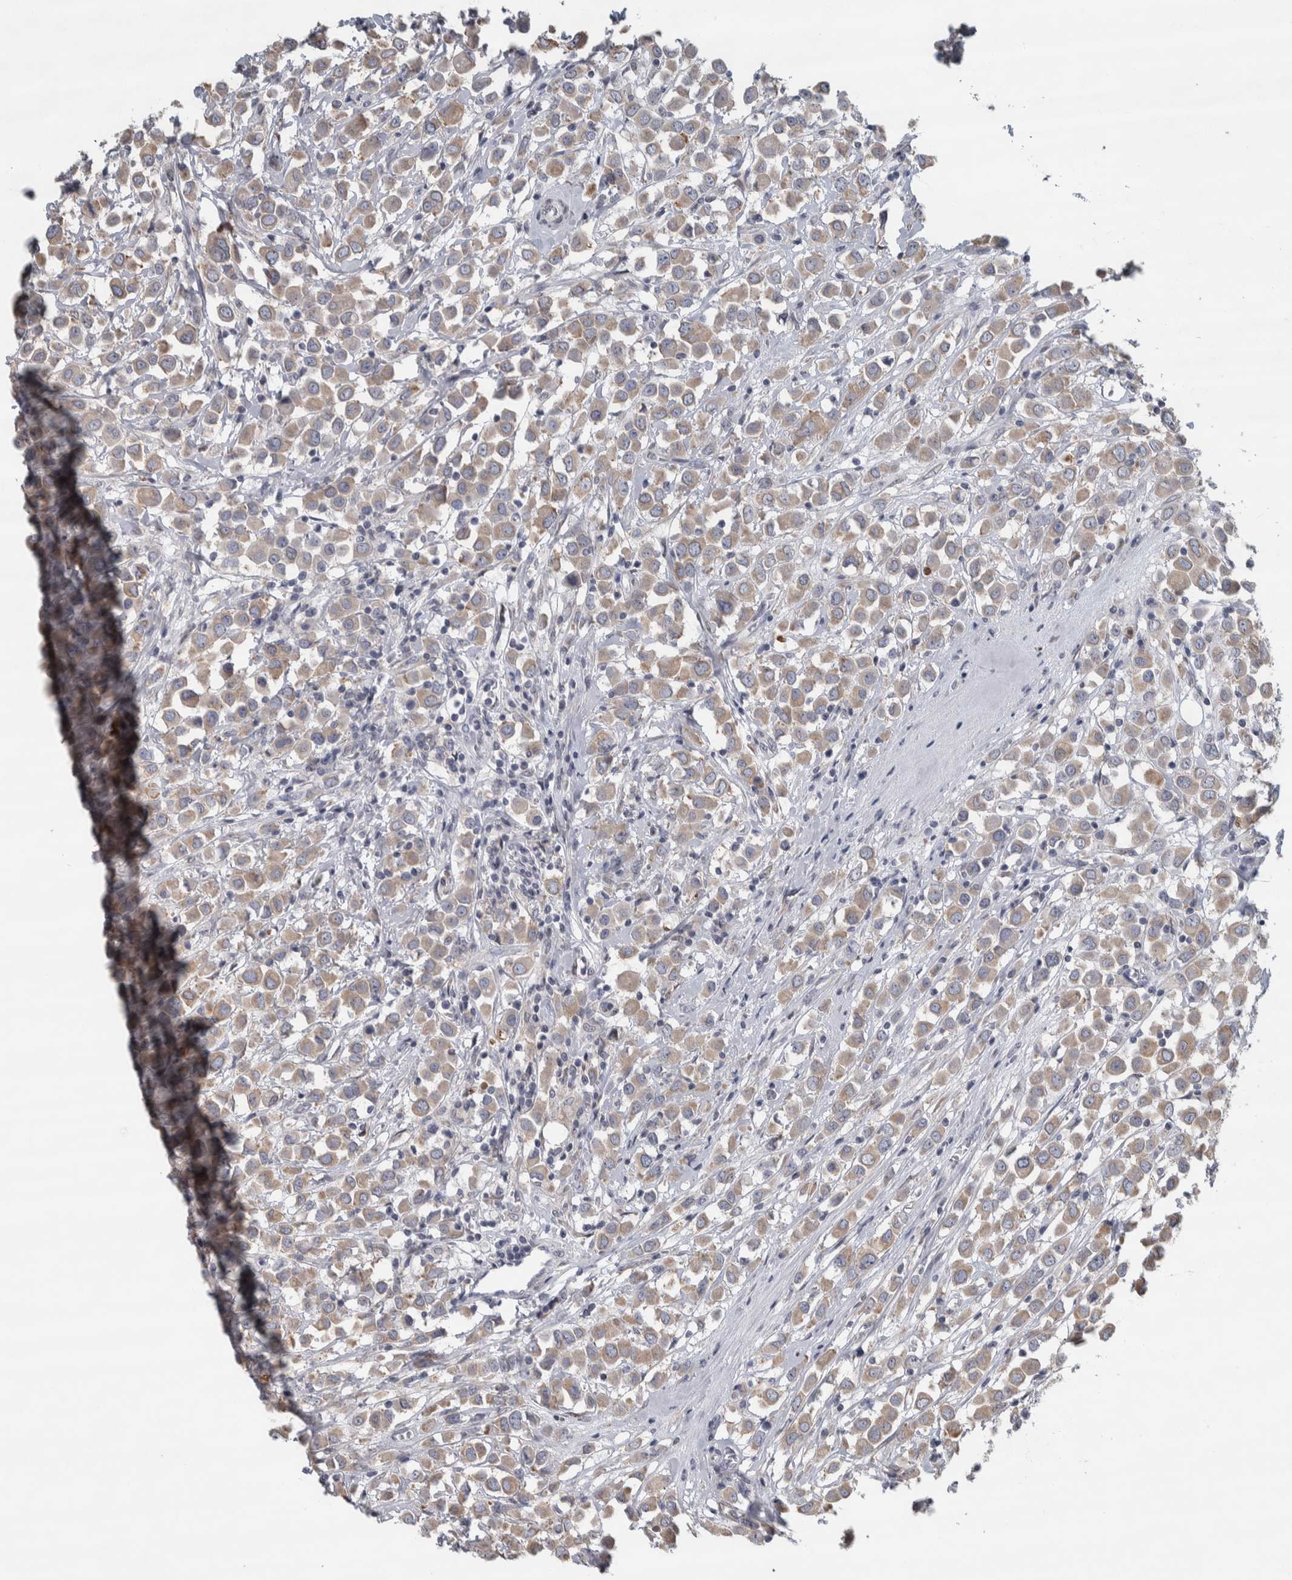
{"staining": {"intensity": "weak", "quantity": ">75%", "location": "cytoplasmic/membranous"}, "tissue": "breast cancer", "cell_type": "Tumor cells", "image_type": "cancer", "snomed": [{"axis": "morphology", "description": "Duct carcinoma"}, {"axis": "topography", "description": "Breast"}], "caption": "Protein positivity by immunohistochemistry shows weak cytoplasmic/membranous positivity in approximately >75% of tumor cells in breast cancer (invasive ductal carcinoma).", "gene": "SIGMAR1", "patient": {"sex": "female", "age": 61}}